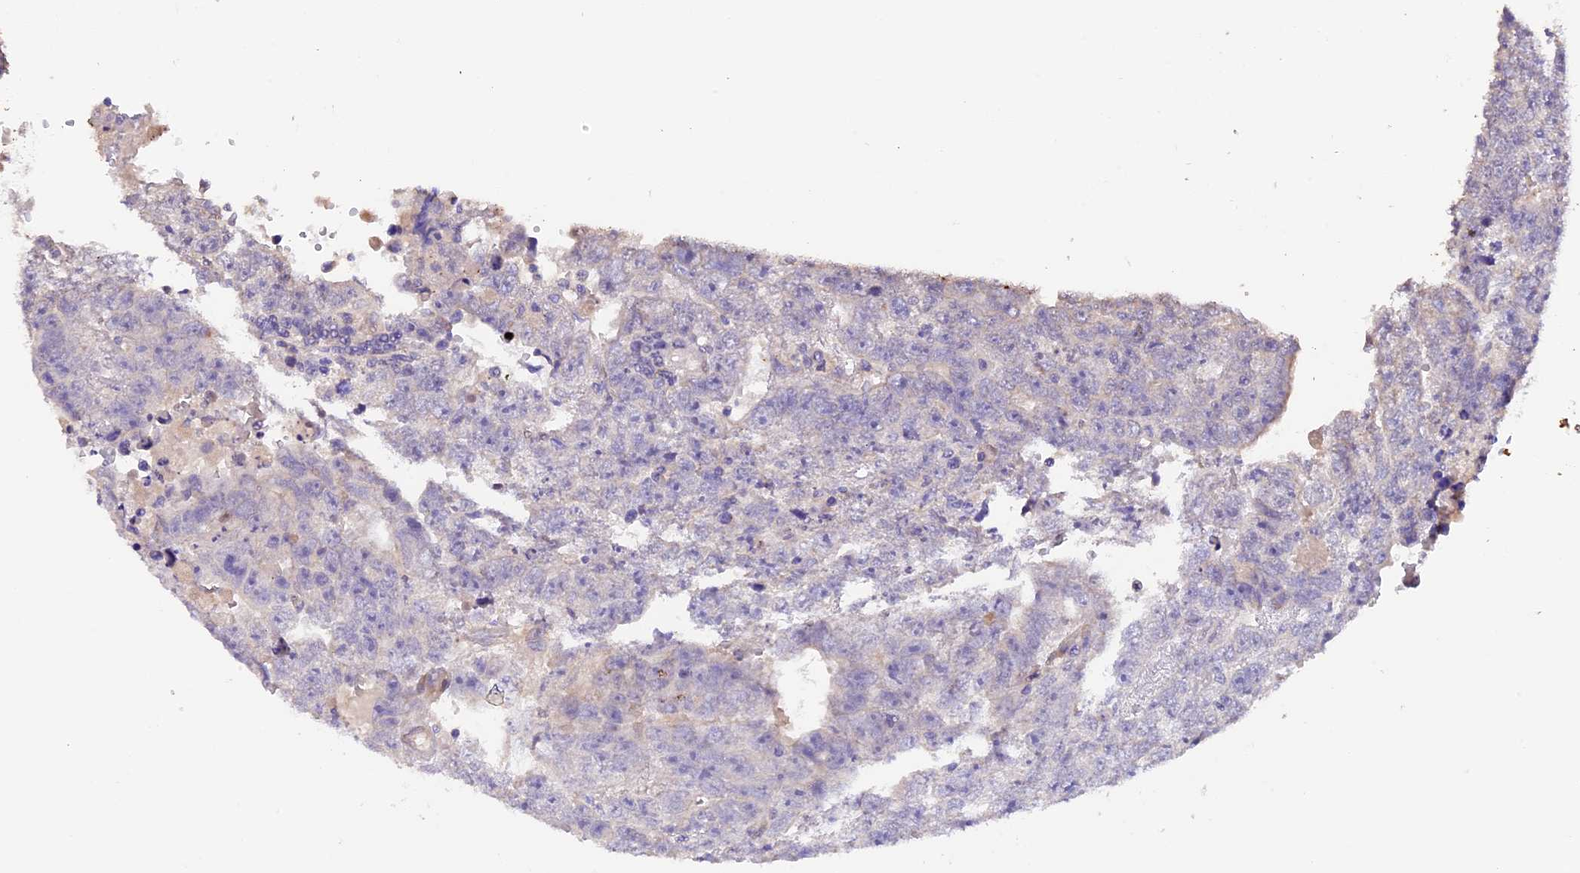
{"staining": {"intensity": "negative", "quantity": "none", "location": "none"}, "tissue": "testis cancer", "cell_type": "Tumor cells", "image_type": "cancer", "snomed": [{"axis": "morphology", "description": "Carcinoma, Embryonal, NOS"}, {"axis": "topography", "description": "Testis"}], "caption": "The immunohistochemistry photomicrograph has no significant expression in tumor cells of testis embryonal carcinoma tissue.", "gene": "NCK2", "patient": {"sex": "male", "age": 25}}